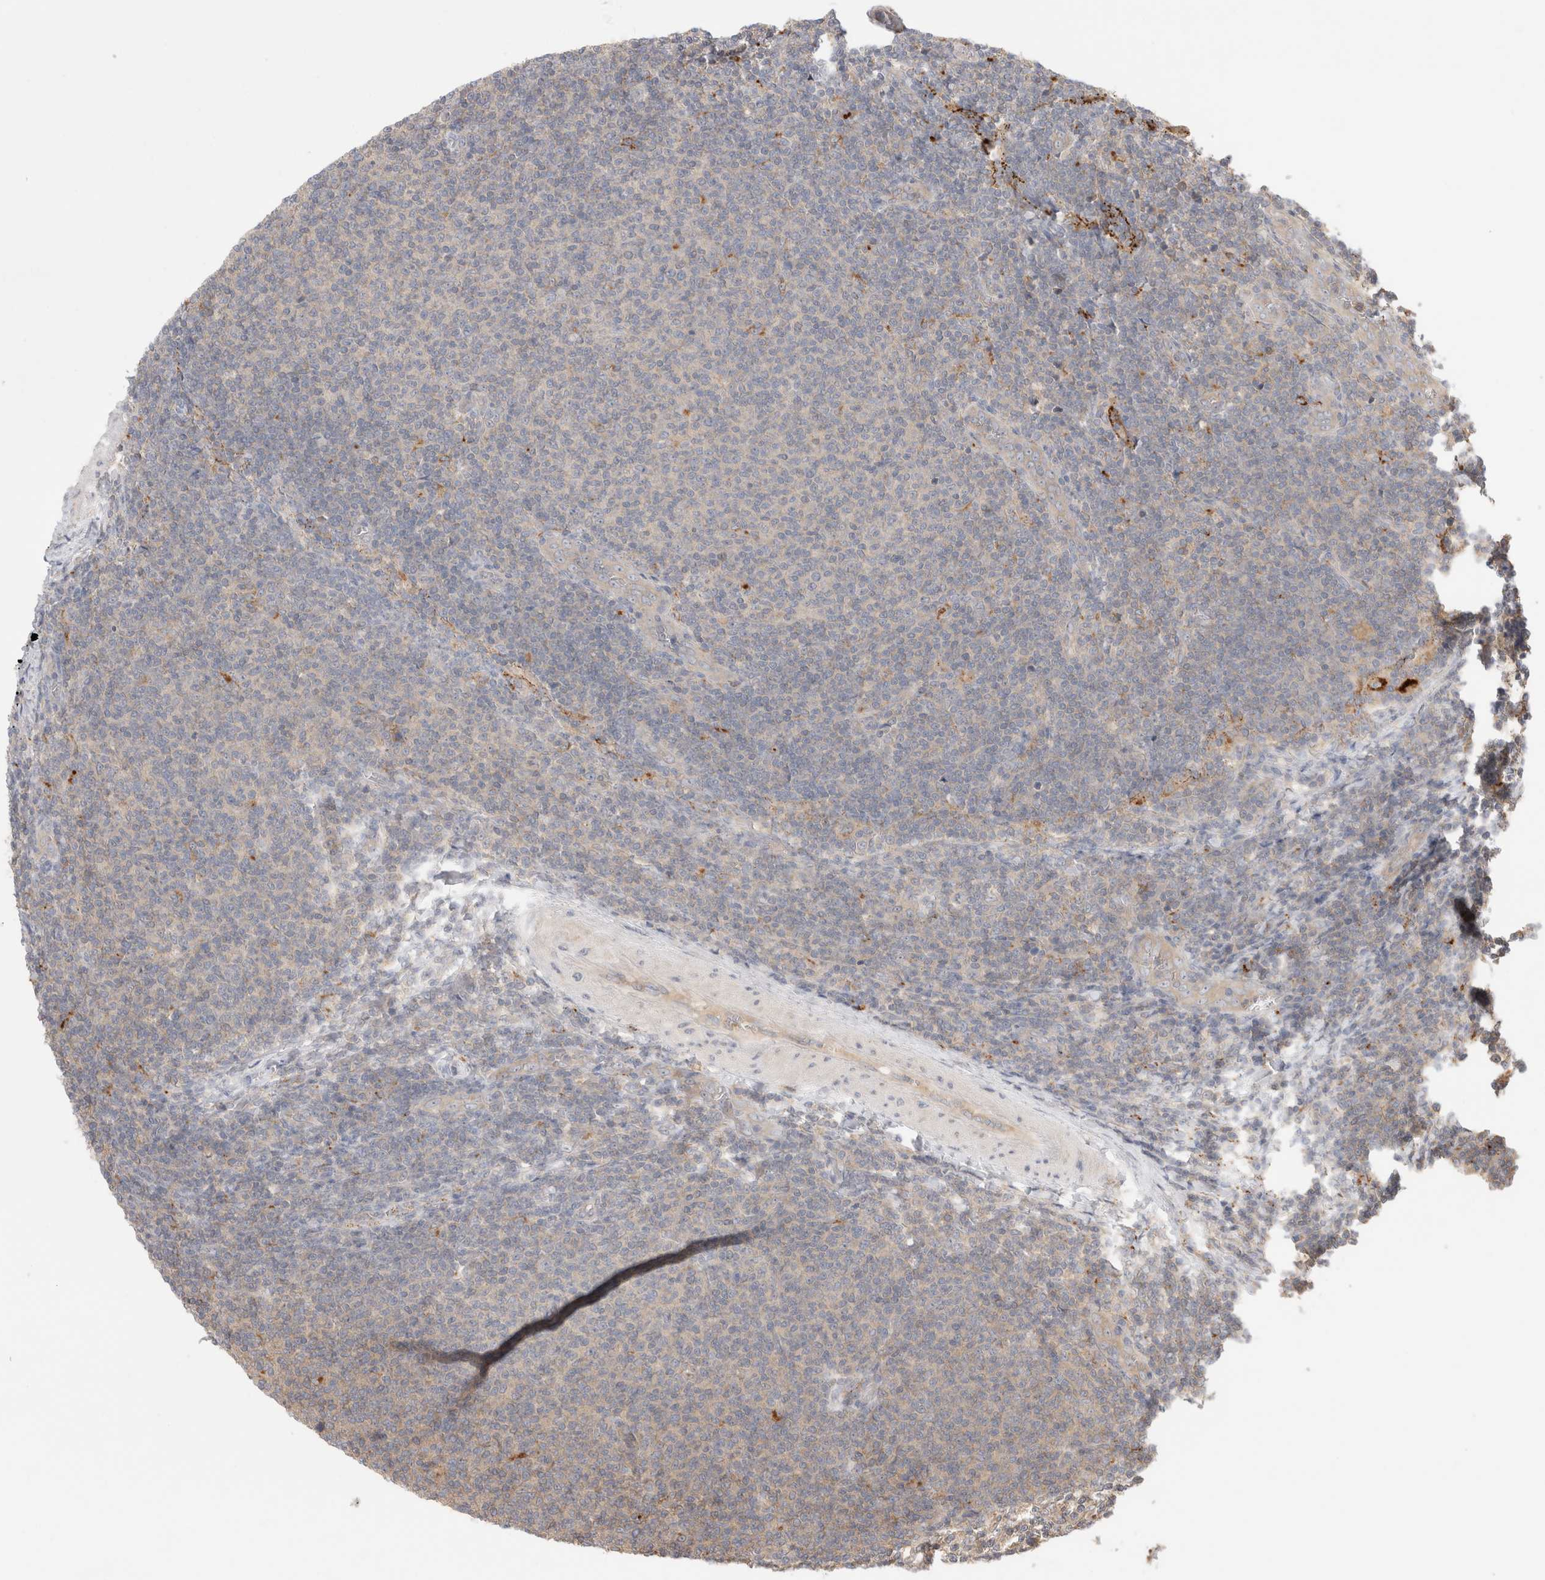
{"staining": {"intensity": "negative", "quantity": "none", "location": "none"}, "tissue": "lymphoma", "cell_type": "Tumor cells", "image_type": "cancer", "snomed": [{"axis": "morphology", "description": "Malignant lymphoma, non-Hodgkin's type, Low grade"}, {"axis": "topography", "description": "Lymph node"}], "caption": "Protein analysis of lymphoma displays no significant staining in tumor cells.", "gene": "VPS28", "patient": {"sex": "male", "age": 66}}